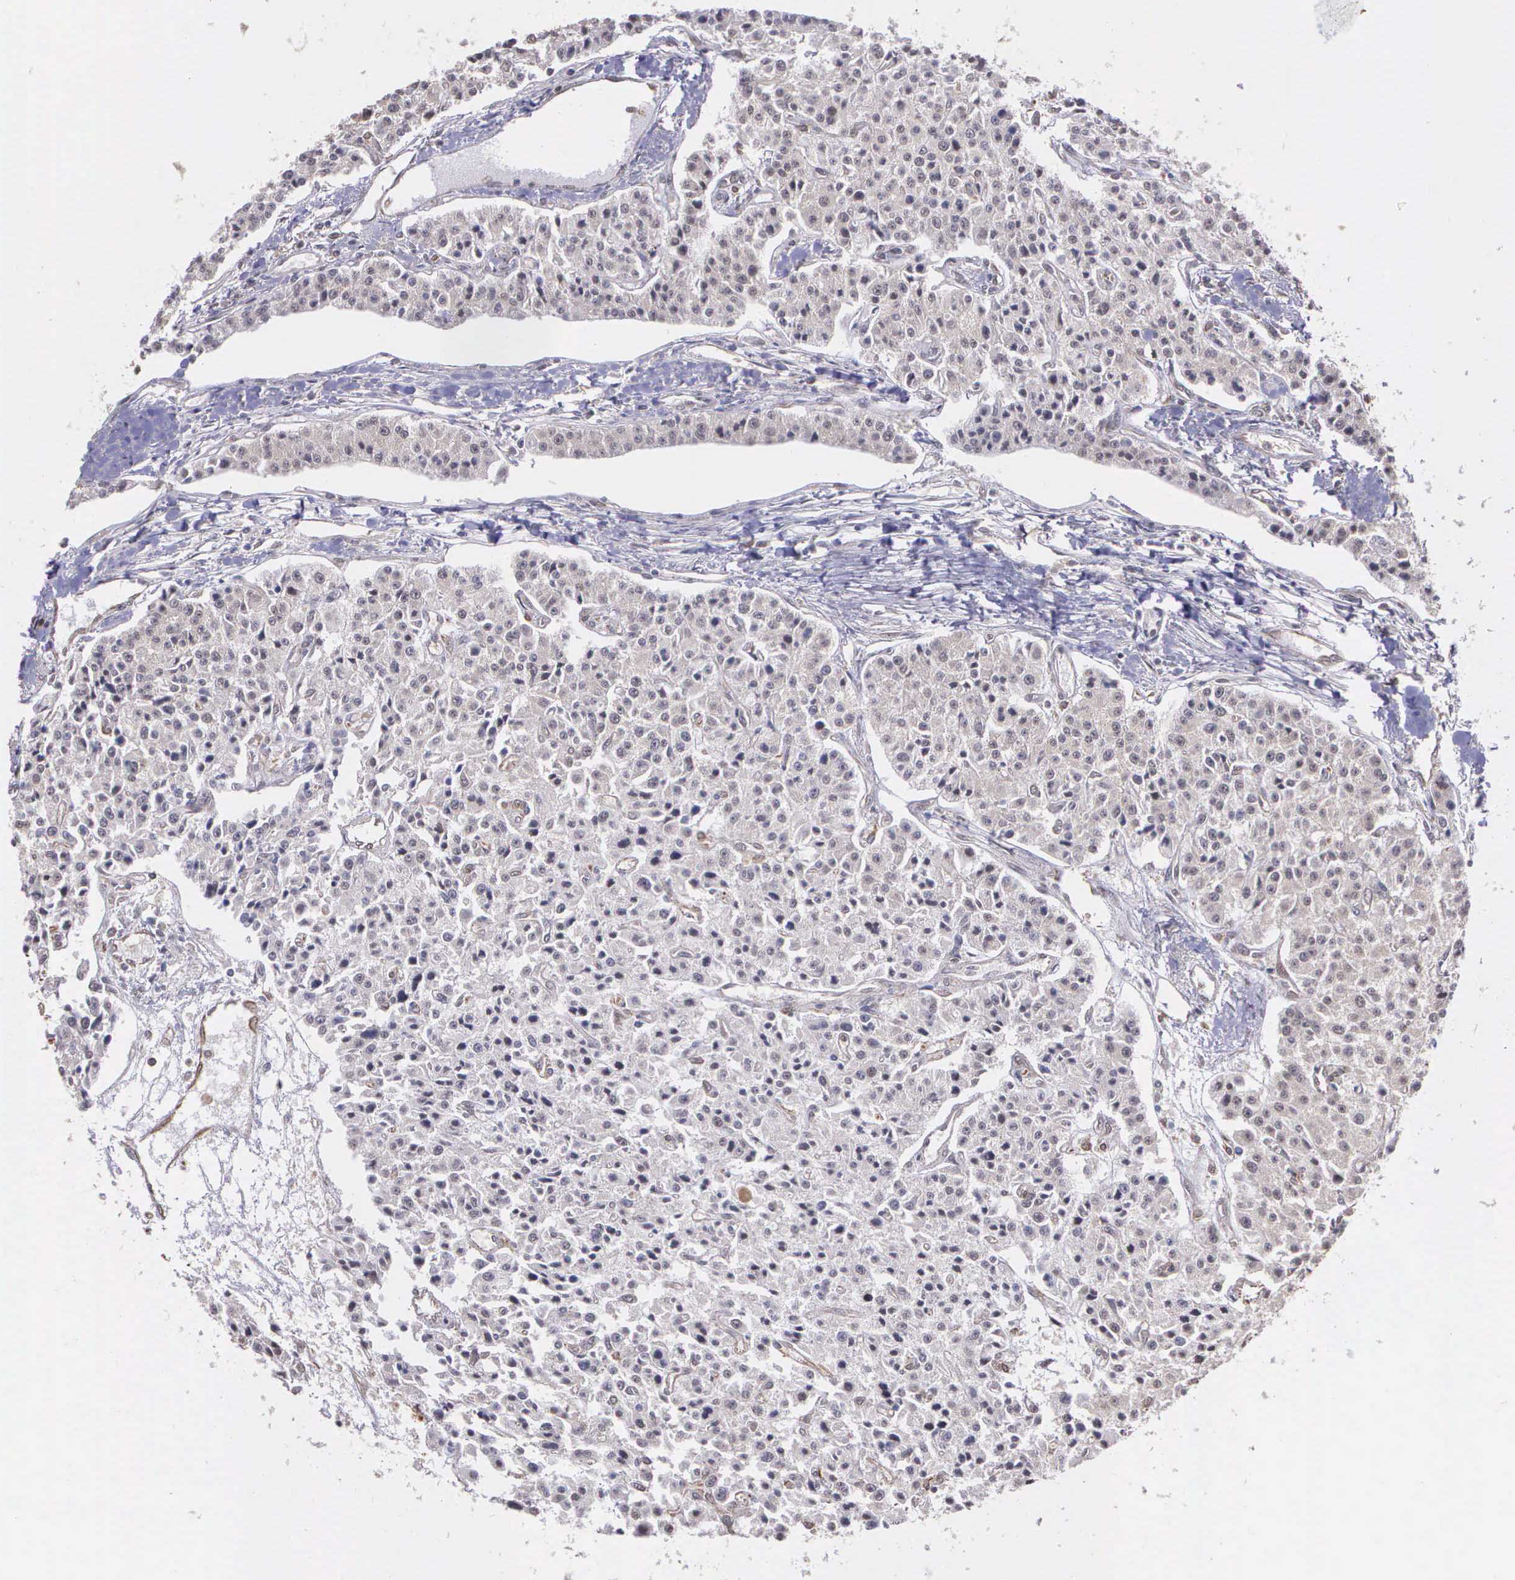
{"staining": {"intensity": "weak", "quantity": "<25%", "location": "cytoplasmic/membranous"}, "tissue": "carcinoid", "cell_type": "Tumor cells", "image_type": "cancer", "snomed": [{"axis": "morphology", "description": "Carcinoid, malignant, NOS"}, {"axis": "topography", "description": "Stomach"}], "caption": "The IHC photomicrograph has no significant staining in tumor cells of carcinoid tissue.", "gene": "PSMC1", "patient": {"sex": "female", "age": 76}}